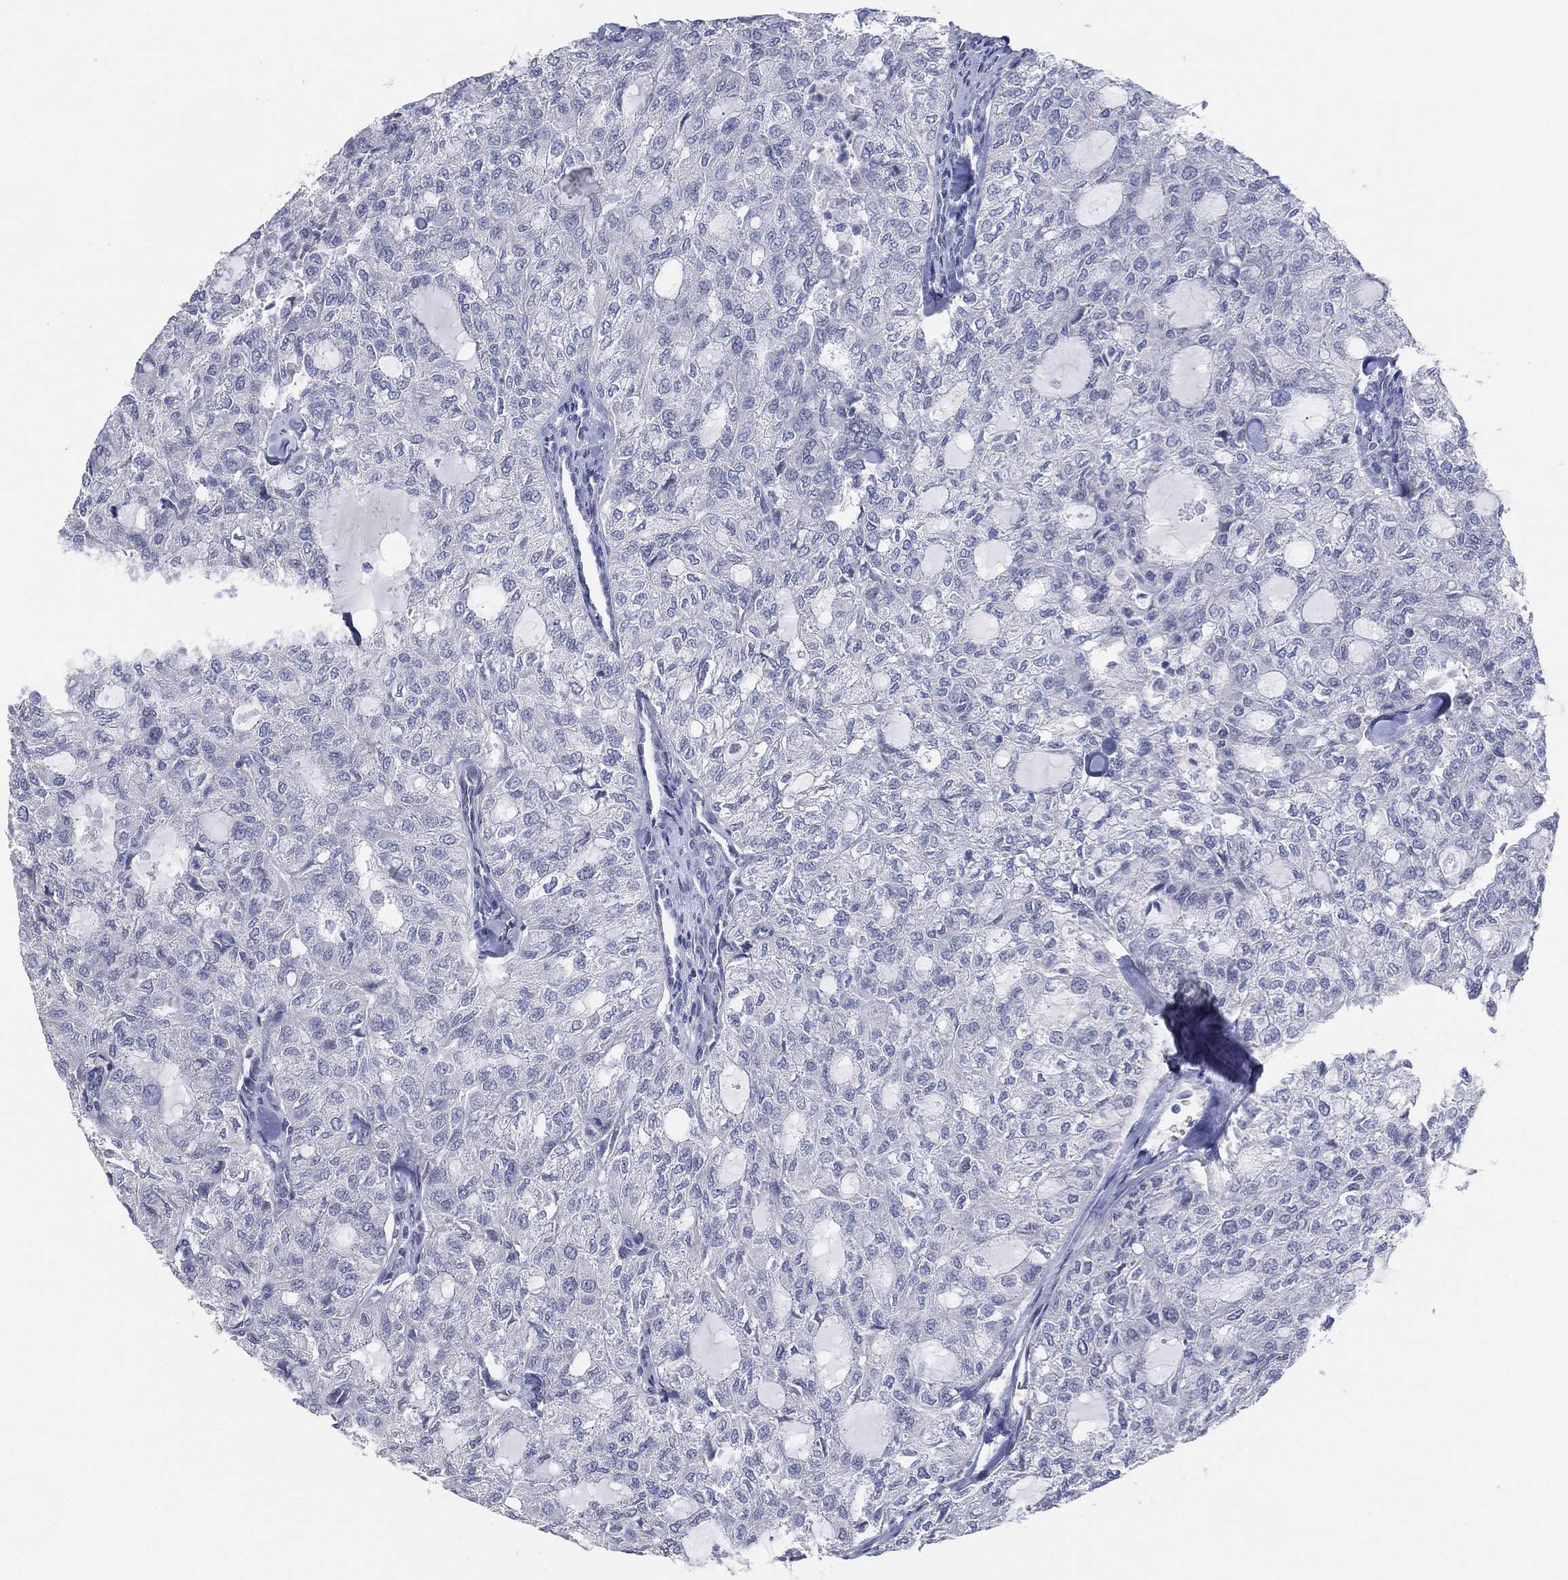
{"staining": {"intensity": "negative", "quantity": "none", "location": "none"}, "tissue": "thyroid cancer", "cell_type": "Tumor cells", "image_type": "cancer", "snomed": [{"axis": "morphology", "description": "Follicular adenoma carcinoma, NOS"}, {"axis": "topography", "description": "Thyroid gland"}], "caption": "Immunohistochemistry of follicular adenoma carcinoma (thyroid) exhibits no expression in tumor cells. (DAB immunohistochemistry visualized using brightfield microscopy, high magnification).", "gene": "CFTR", "patient": {"sex": "male", "age": 75}}